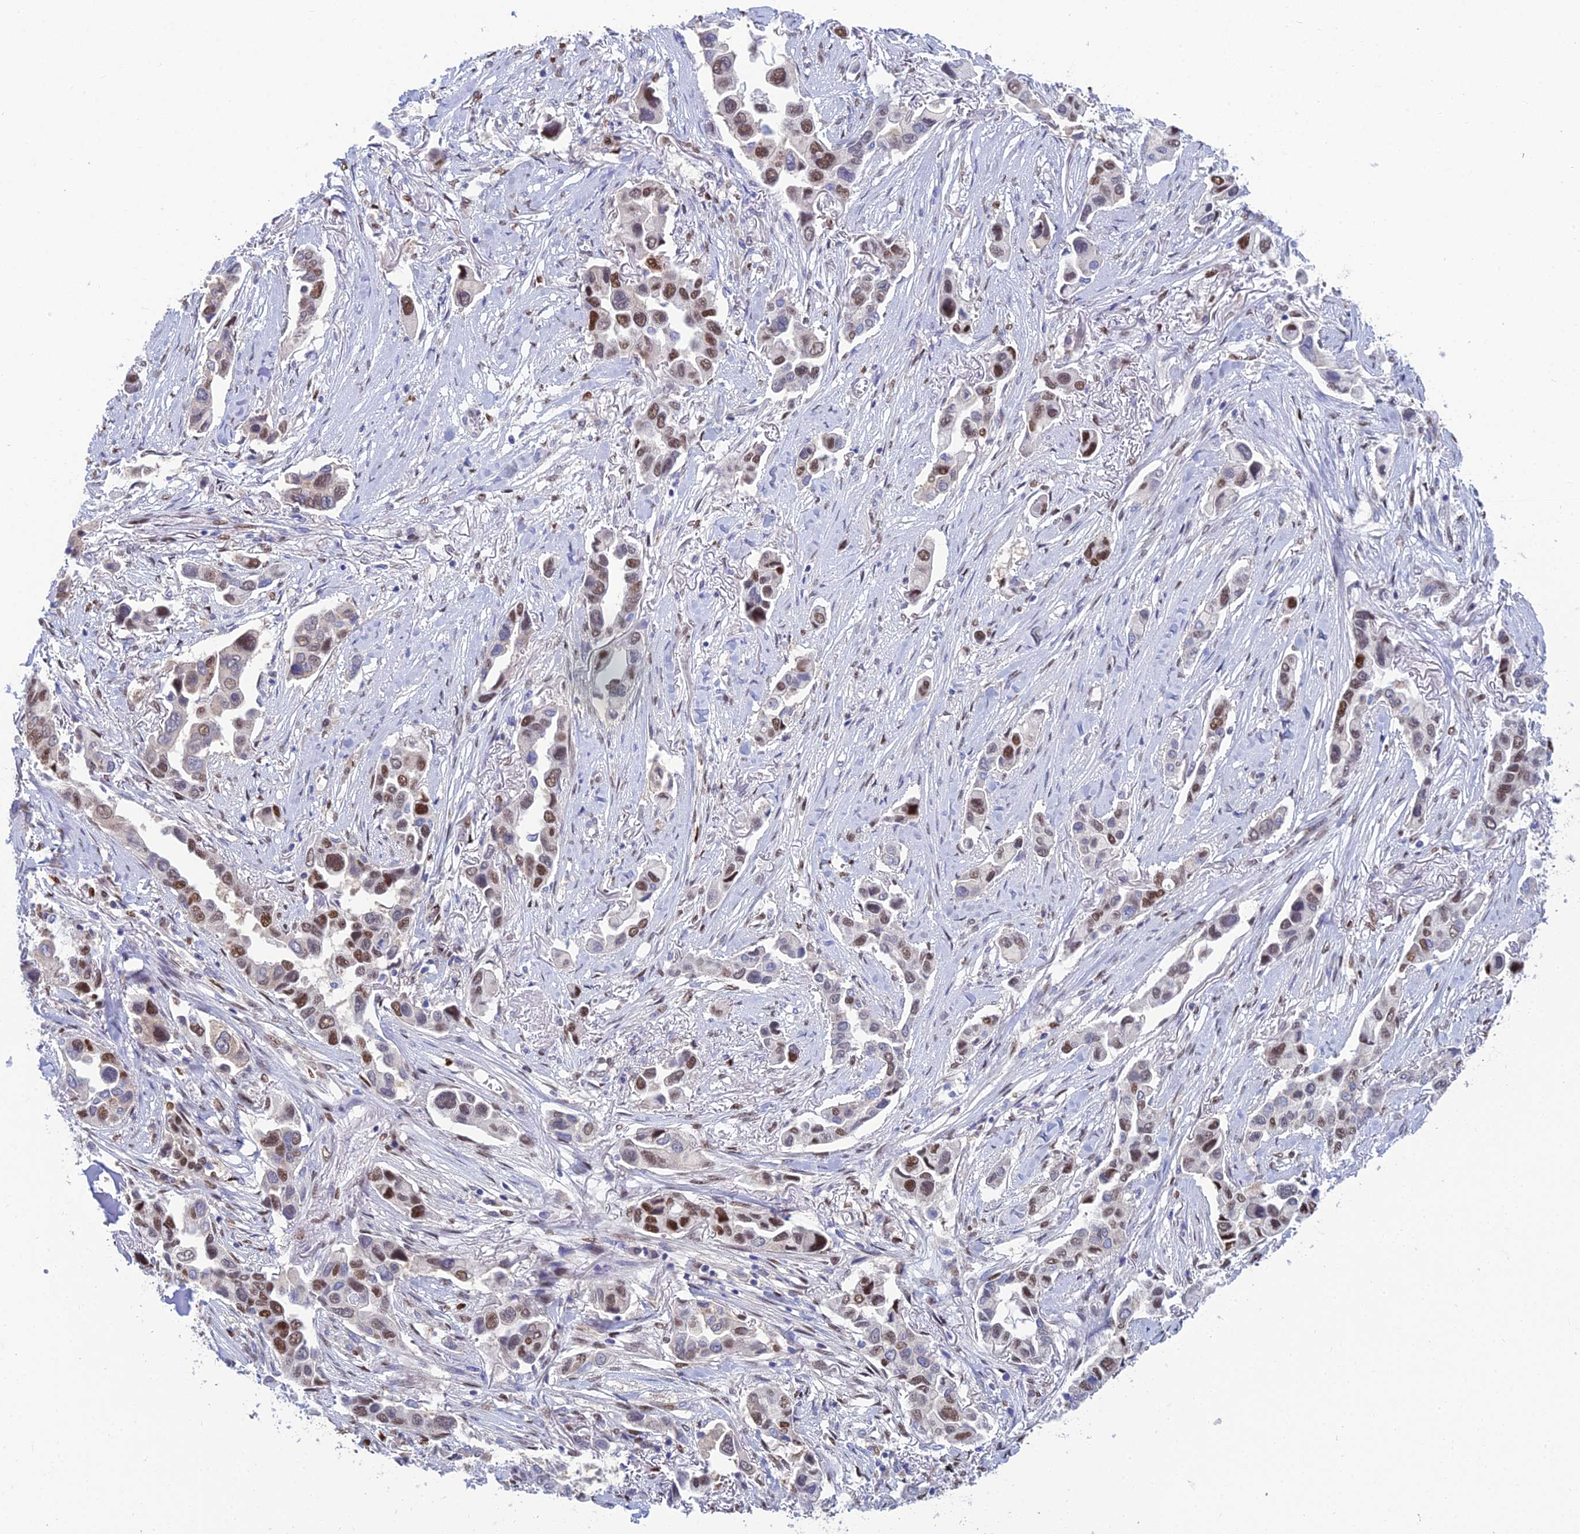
{"staining": {"intensity": "strong", "quantity": "25%-75%", "location": "nuclear"}, "tissue": "lung cancer", "cell_type": "Tumor cells", "image_type": "cancer", "snomed": [{"axis": "morphology", "description": "Adenocarcinoma, NOS"}, {"axis": "topography", "description": "Lung"}], "caption": "Lung adenocarcinoma tissue displays strong nuclear expression in about 25%-75% of tumor cells, visualized by immunohistochemistry.", "gene": "DNPEP", "patient": {"sex": "female", "age": 76}}